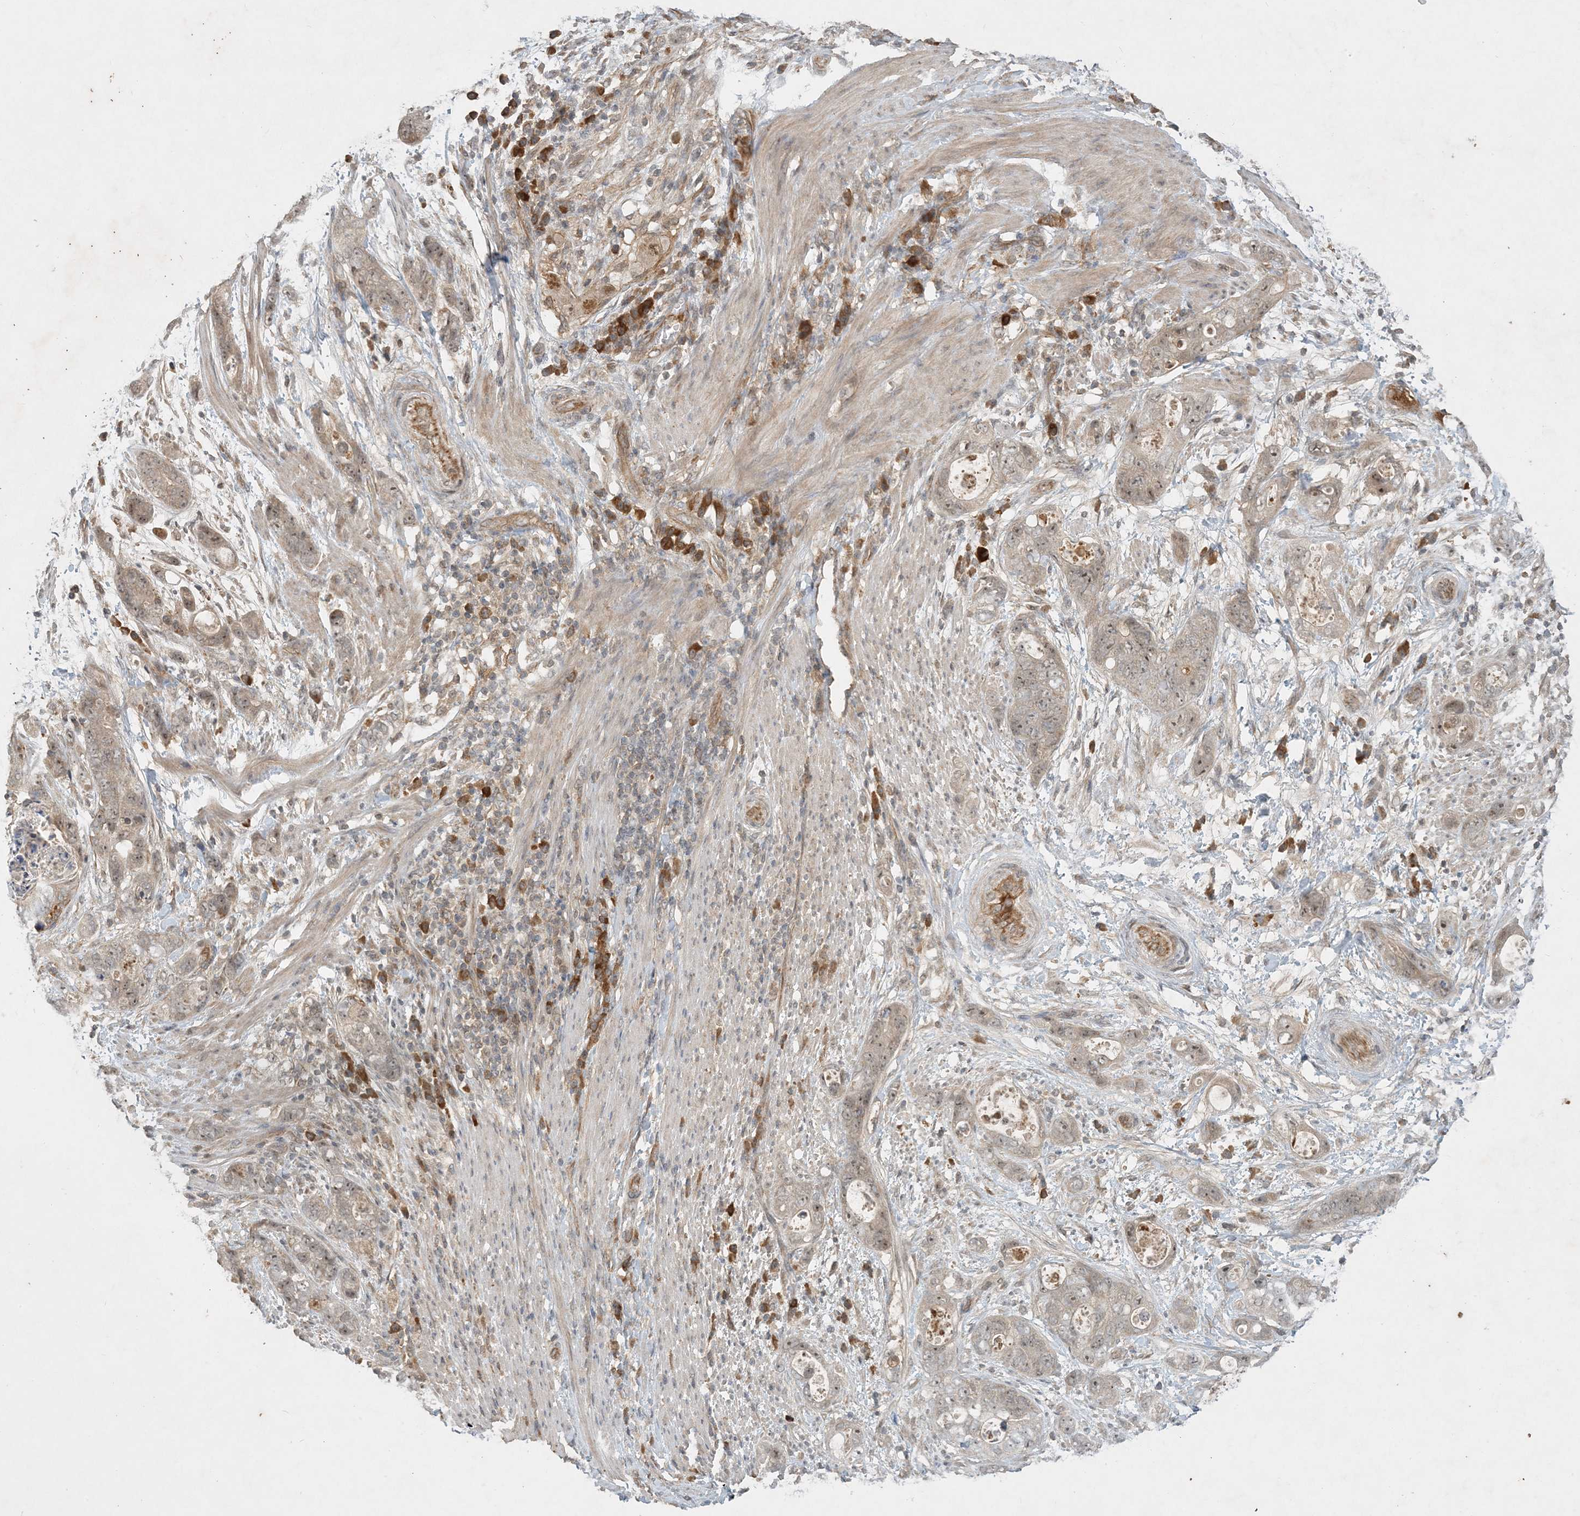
{"staining": {"intensity": "weak", "quantity": "<25%", "location": "cytoplasmic/membranous"}, "tissue": "stomach cancer", "cell_type": "Tumor cells", "image_type": "cancer", "snomed": [{"axis": "morphology", "description": "Adenocarcinoma, NOS"}, {"axis": "topography", "description": "Stomach"}], "caption": "Immunohistochemistry of adenocarcinoma (stomach) exhibits no expression in tumor cells.", "gene": "ZCCHC4", "patient": {"sex": "female", "age": 89}}